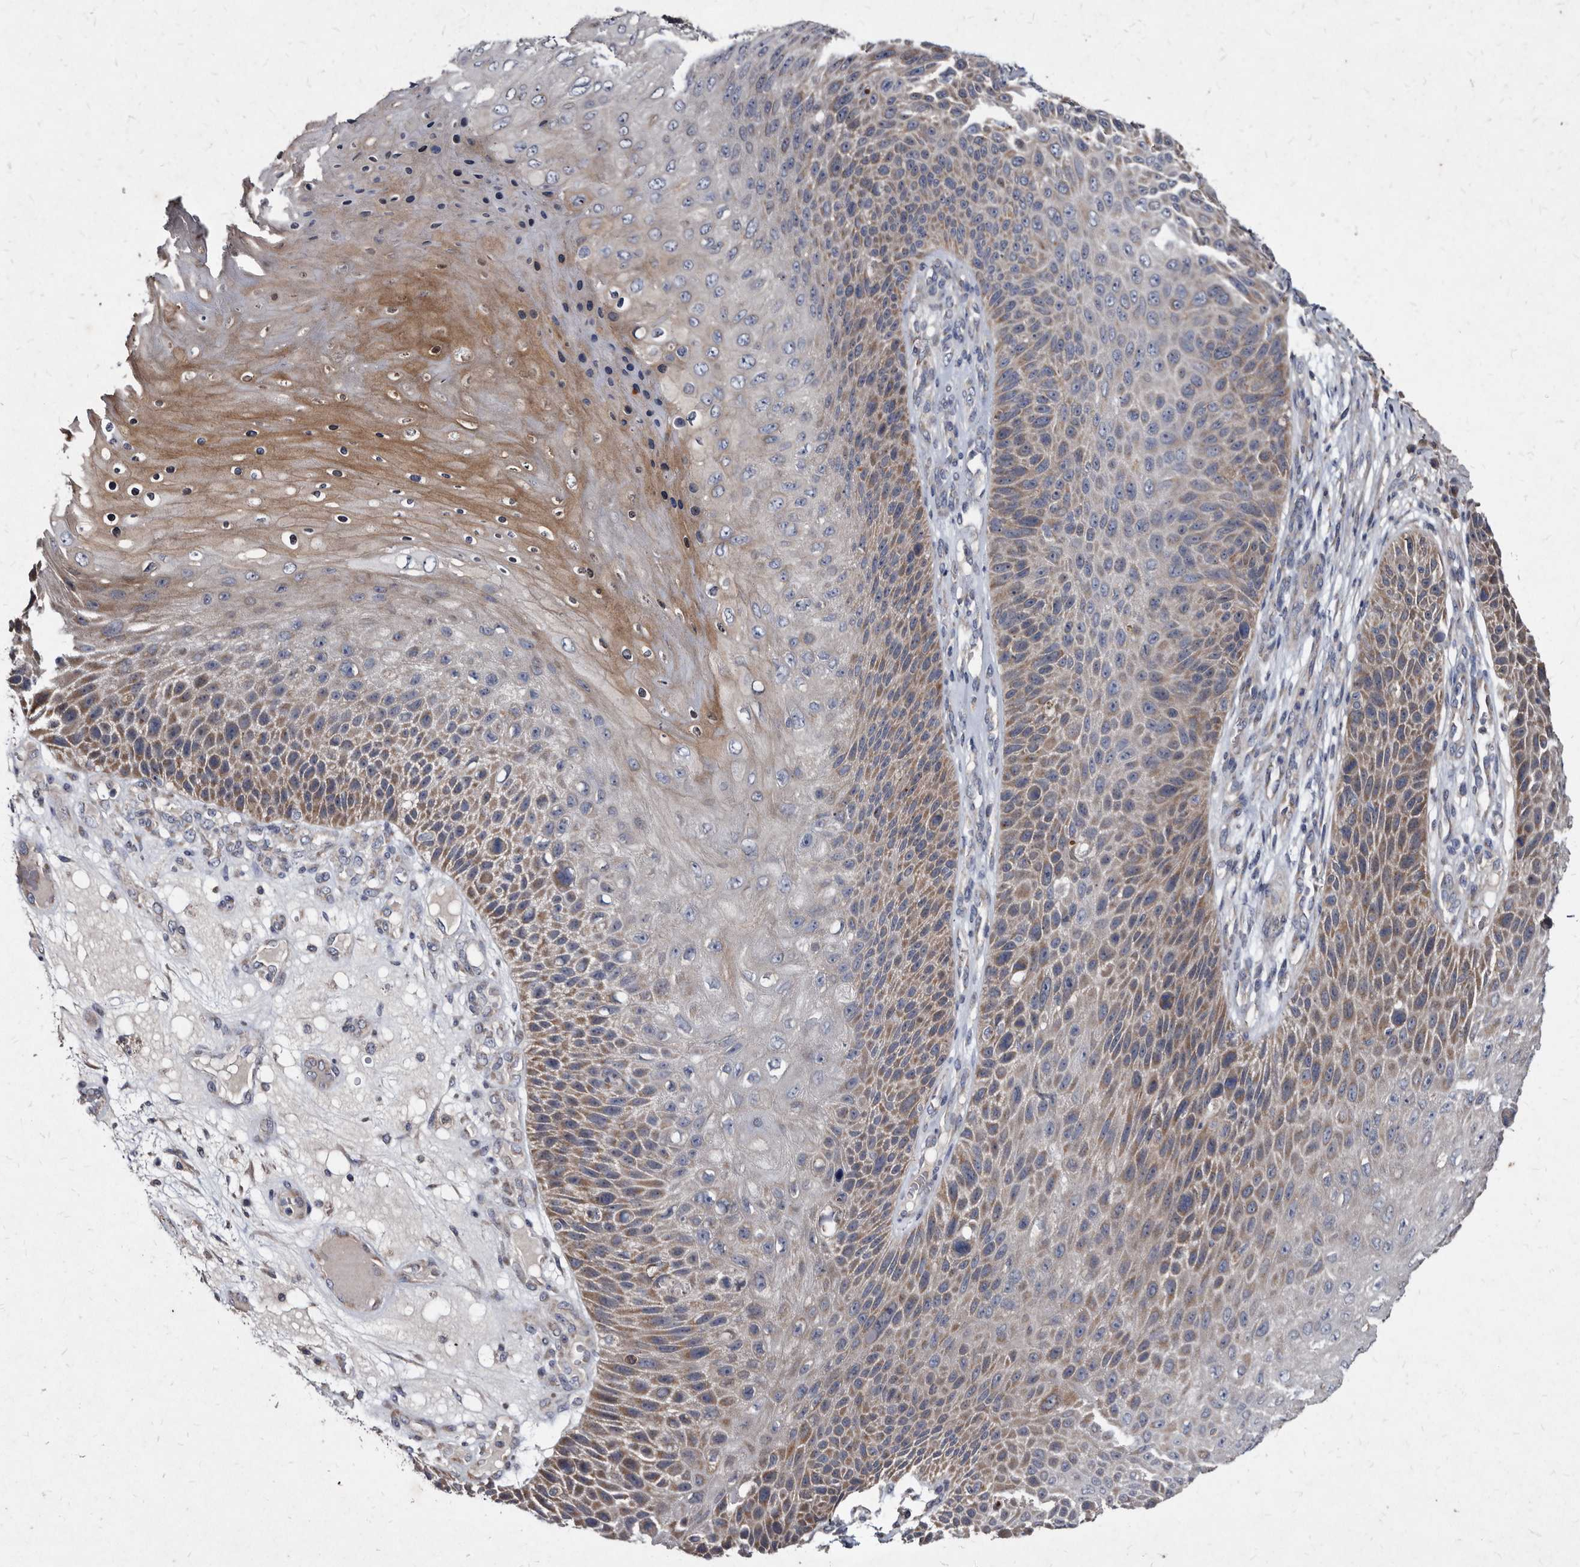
{"staining": {"intensity": "moderate", "quantity": "25%-75%", "location": "cytoplasmic/membranous"}, "tissue": "skin cancer", "cell_type": "Tumor cells", "image_type": "cancer", "snomed": [{"axis": "morphology", "description": "Squamous cell carcinoma, NOS"}, {"axis": "topography", "description": "Skin"}], "caption": "This photomicrograph demonstrates squamous cell carcinoma (skin) stained with immunohistochemistry (IHC) to label a protein in brown. The cytoplasmic/membranous of tumor cells show moderate positivity for the protein. Nuclei are counter-stained blue.", "gene": "YPEL3", "patient": {"sex": "female", "age": 88}}